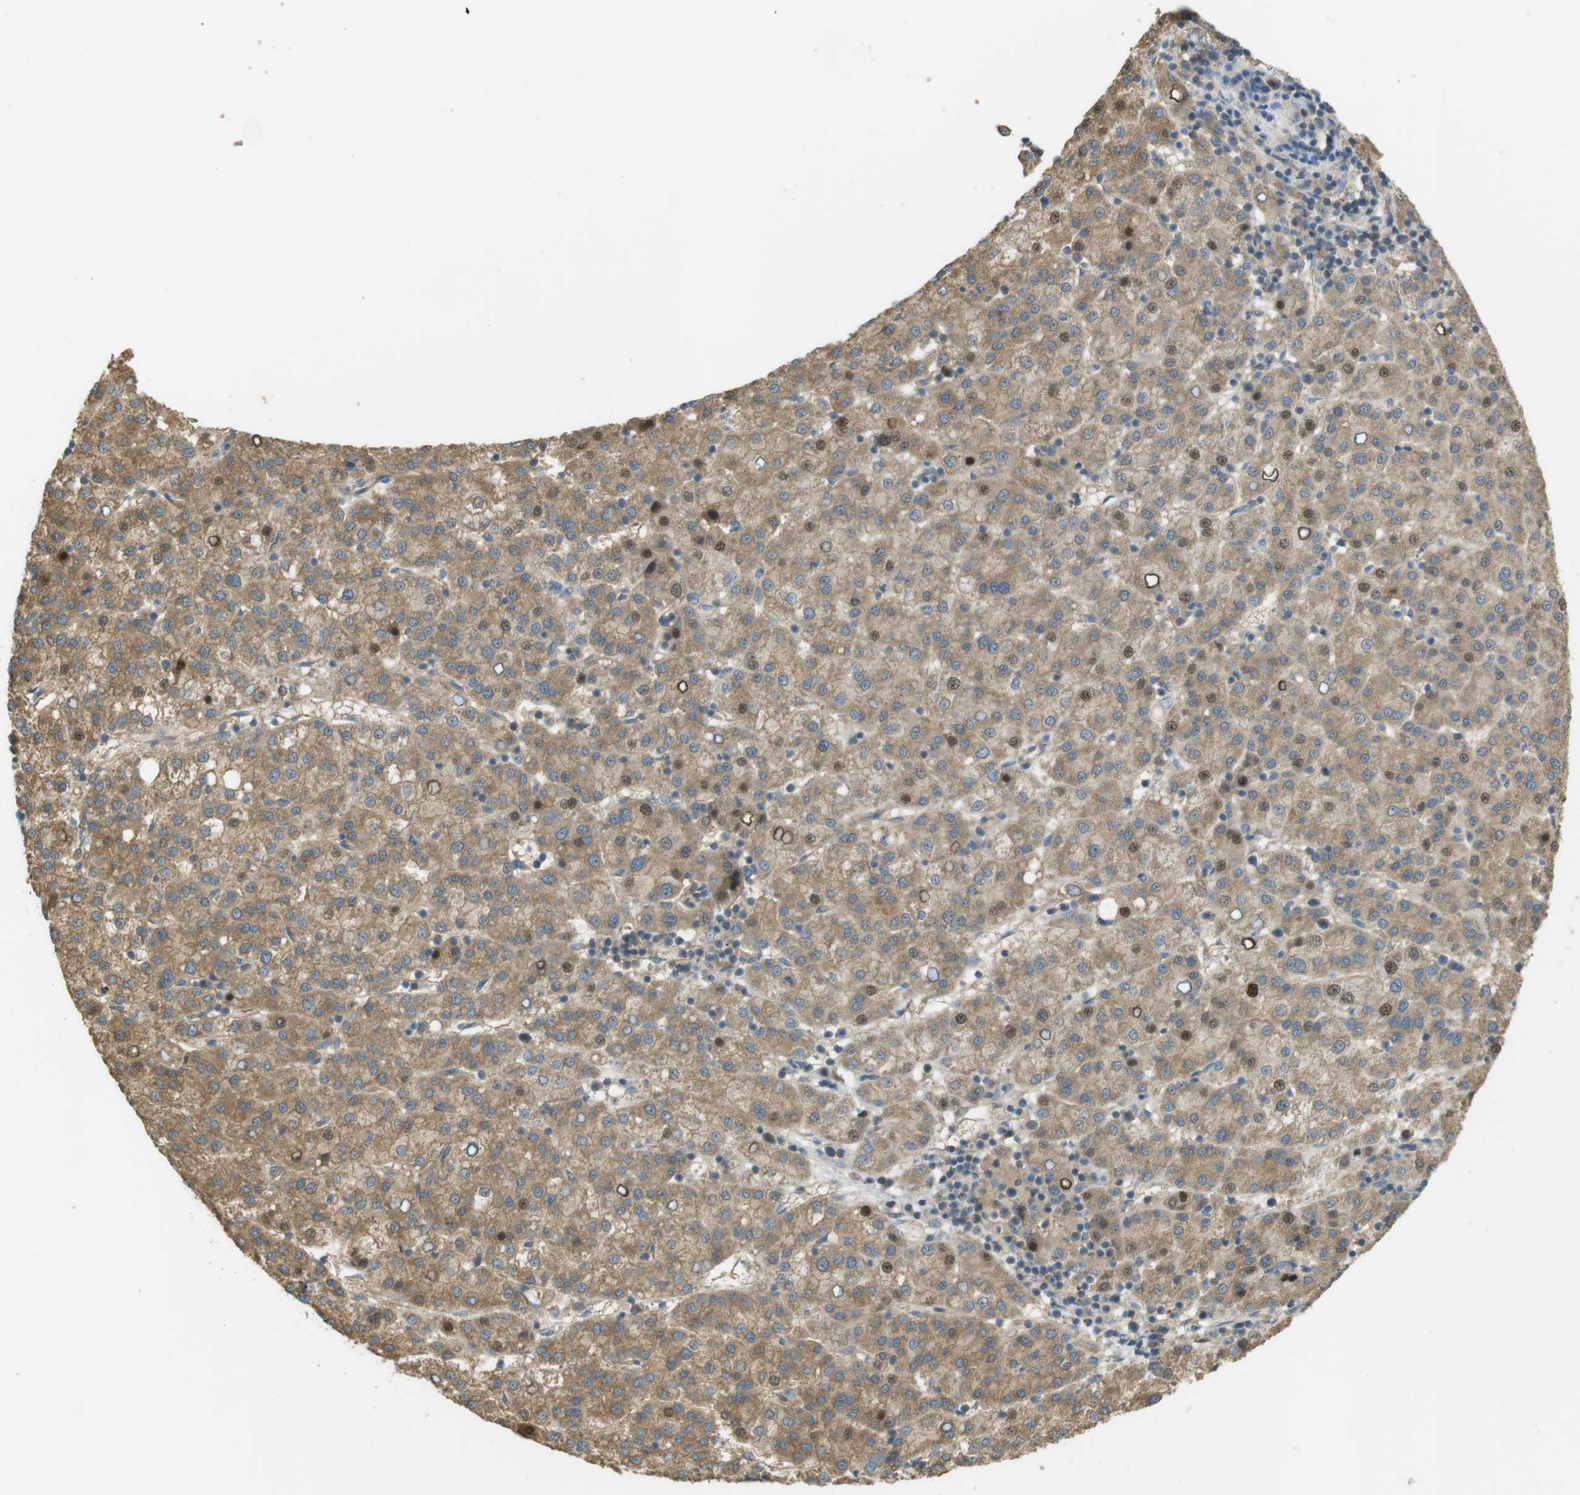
{"staining": {"intensity": "moderate", "quantity": "25%-75%", "location": "cytoplasmic/membranous,nuclear"}, "tissue": "liver cancer", "cell_type": "Tumor cells", "image_type": "cancer", "snomed": [{"axis": "morphology", "description": "Carcinoma, Hepatocellular, NOS"}, {"axis": "topography", "description": "Liver"}], "caption": "Tumor cells show medium levels of moderate cytoplasmic/membranous and nuclear positivity in approximately 25%-75% of cells in liver cancer. Ihc stains the protein of interest in brown and the nuclei are stained blue.", "gene": "ZDHHC20", "patient": {"sex": "female", "age": 58}}